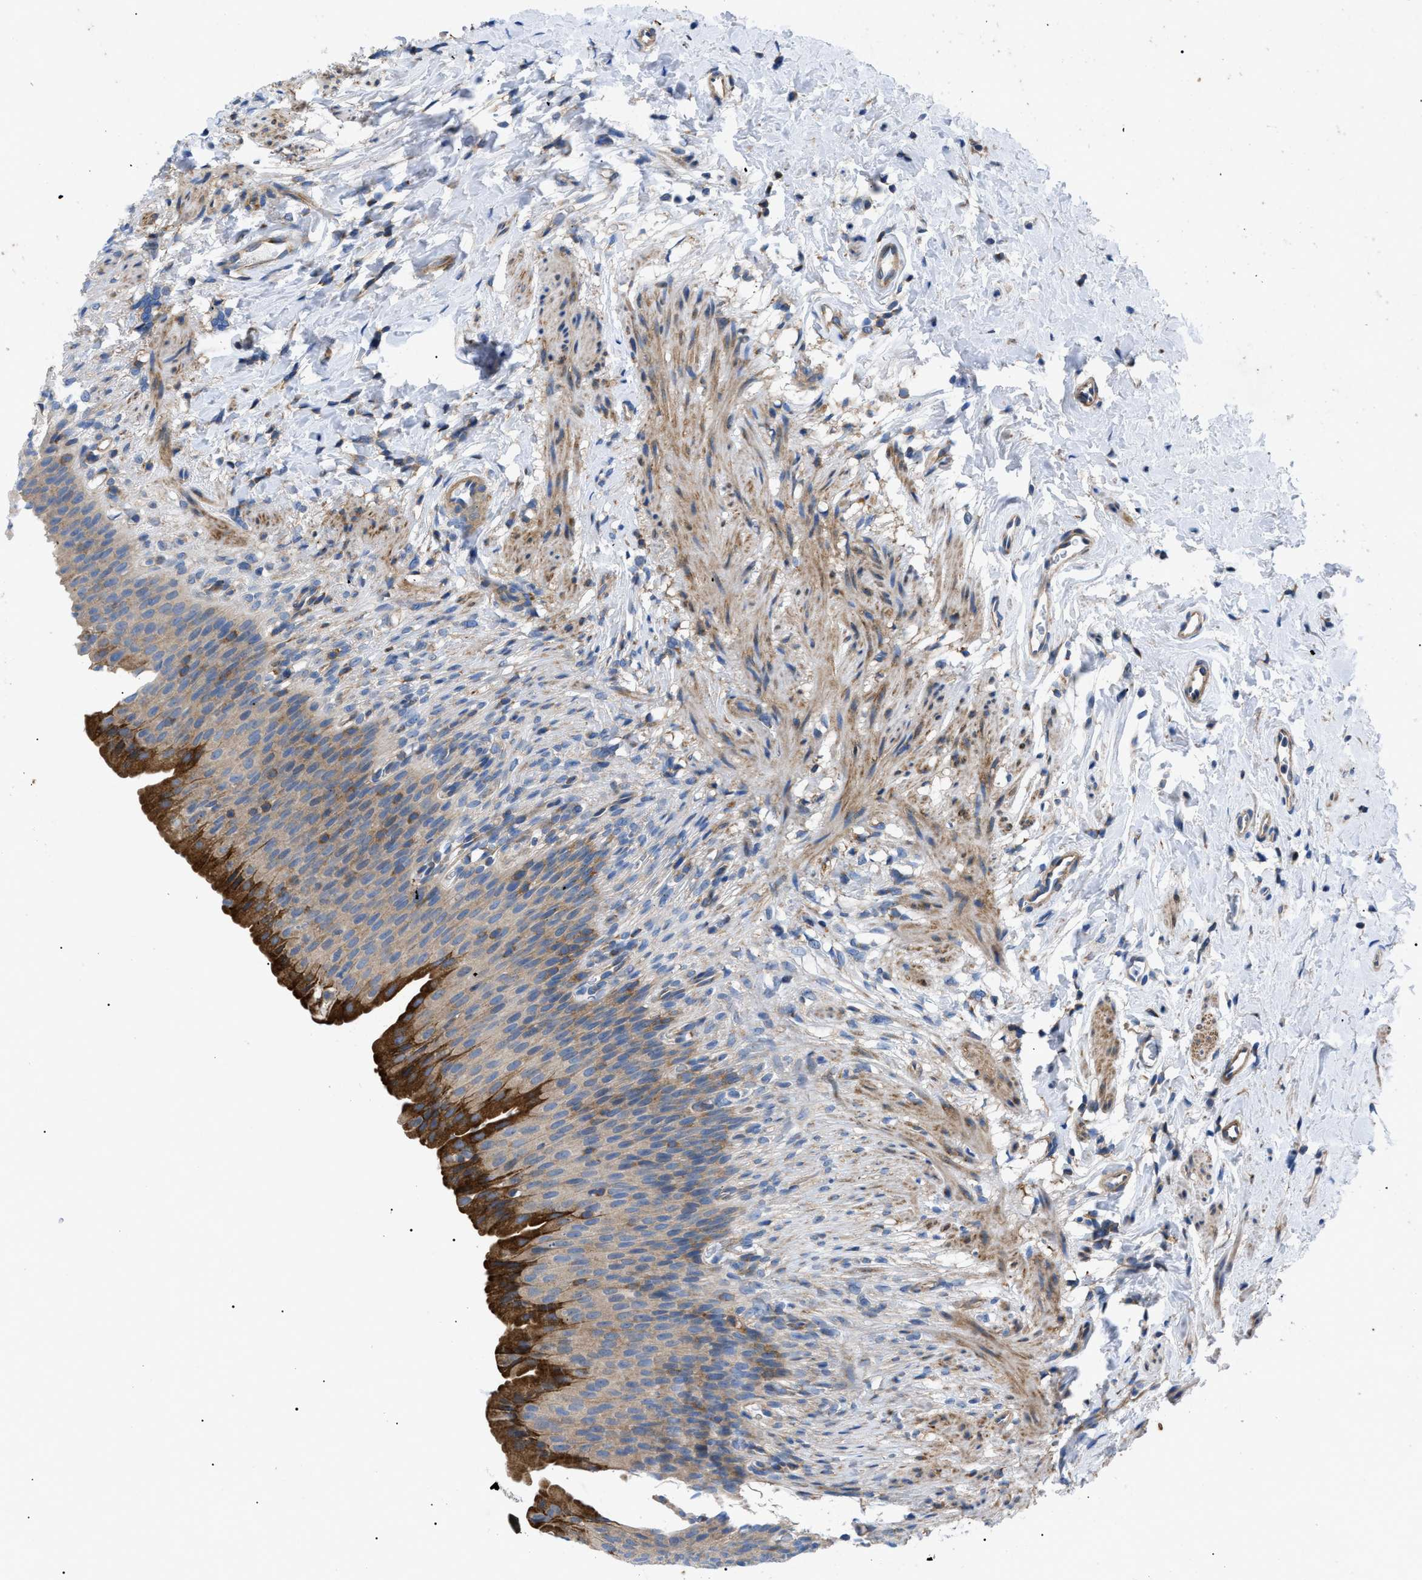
{"staining": {"intensity": "strong", "quantity": "<25%", "location": "cytoplasmic/membranous"}, "tissue": "urinary bladder", "cell_type": "Urothelial cells", "image_type": "normal", "snomed": [{"axis": "morphology", "description": "Normal tissue, NOS"}, {"axis": "topography", "description": "Urinary bladder"}], "caption": "The image exhibits immunohistochemical staining of benign urinary bladder. There is strong cytoplasmic/membranous expression is seen in approximately <25% of urothelial cells.", "gene": "HSPB8", "patient": {"sex": "female", "age": 79}}